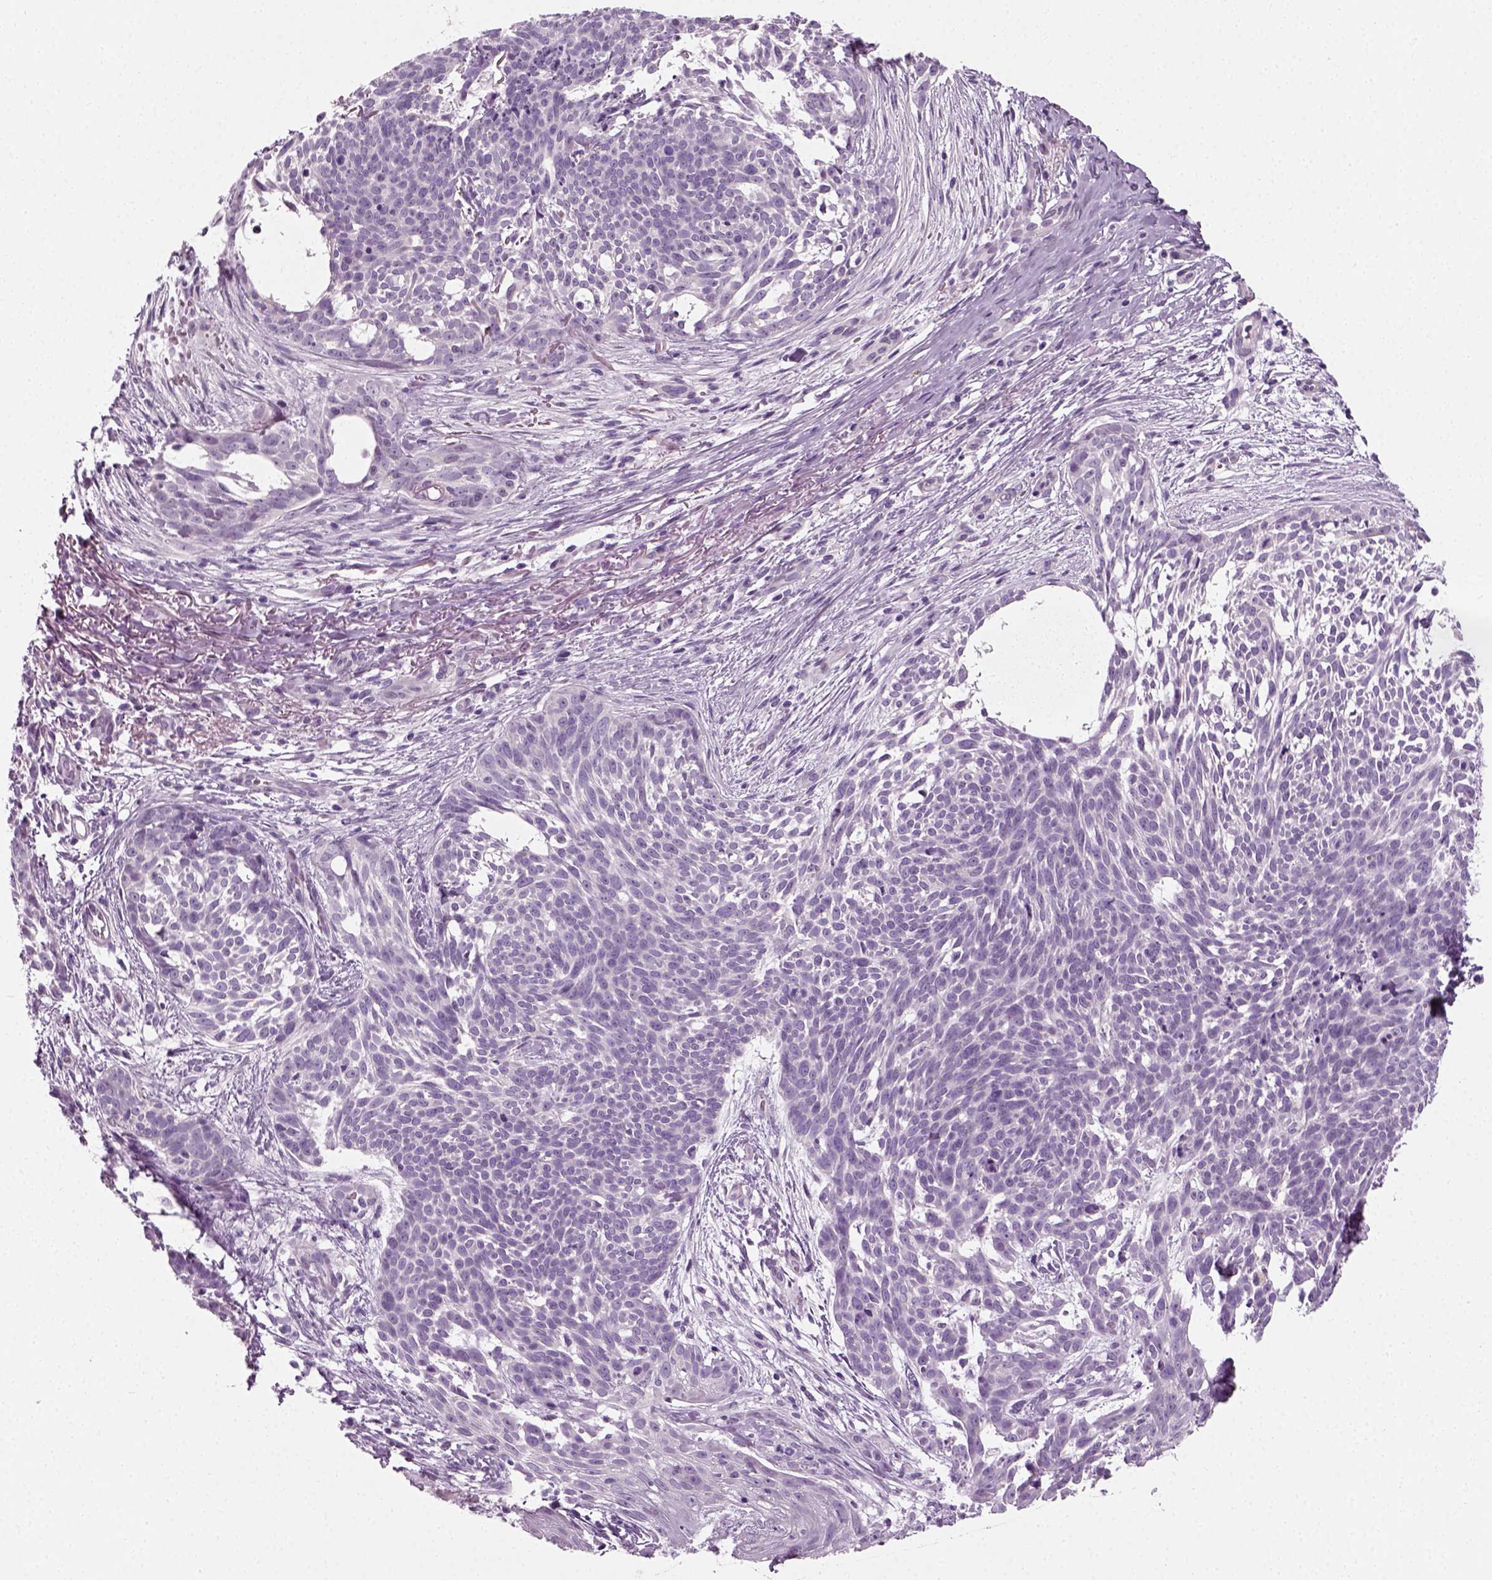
{"staining": {"intensity": "negative", "quantity": "none", "location": "none"}, "tissue": "skin cancer", "cell_type": "Tumor cells", "image_type": "cancer", "snomed": [{"axis": "morphology", "description": "Basal cell carcinoma"}, {"axis": "topography", "description": "Skin"}], "caption": "This is an immunohistochemistry (IHC) micrograph of human skin cancer (basal cell carcinoma). There is no expression in tumor cells.", "gene": "SPATA31E1", "patient": {"sex": "male", "age": 88}}